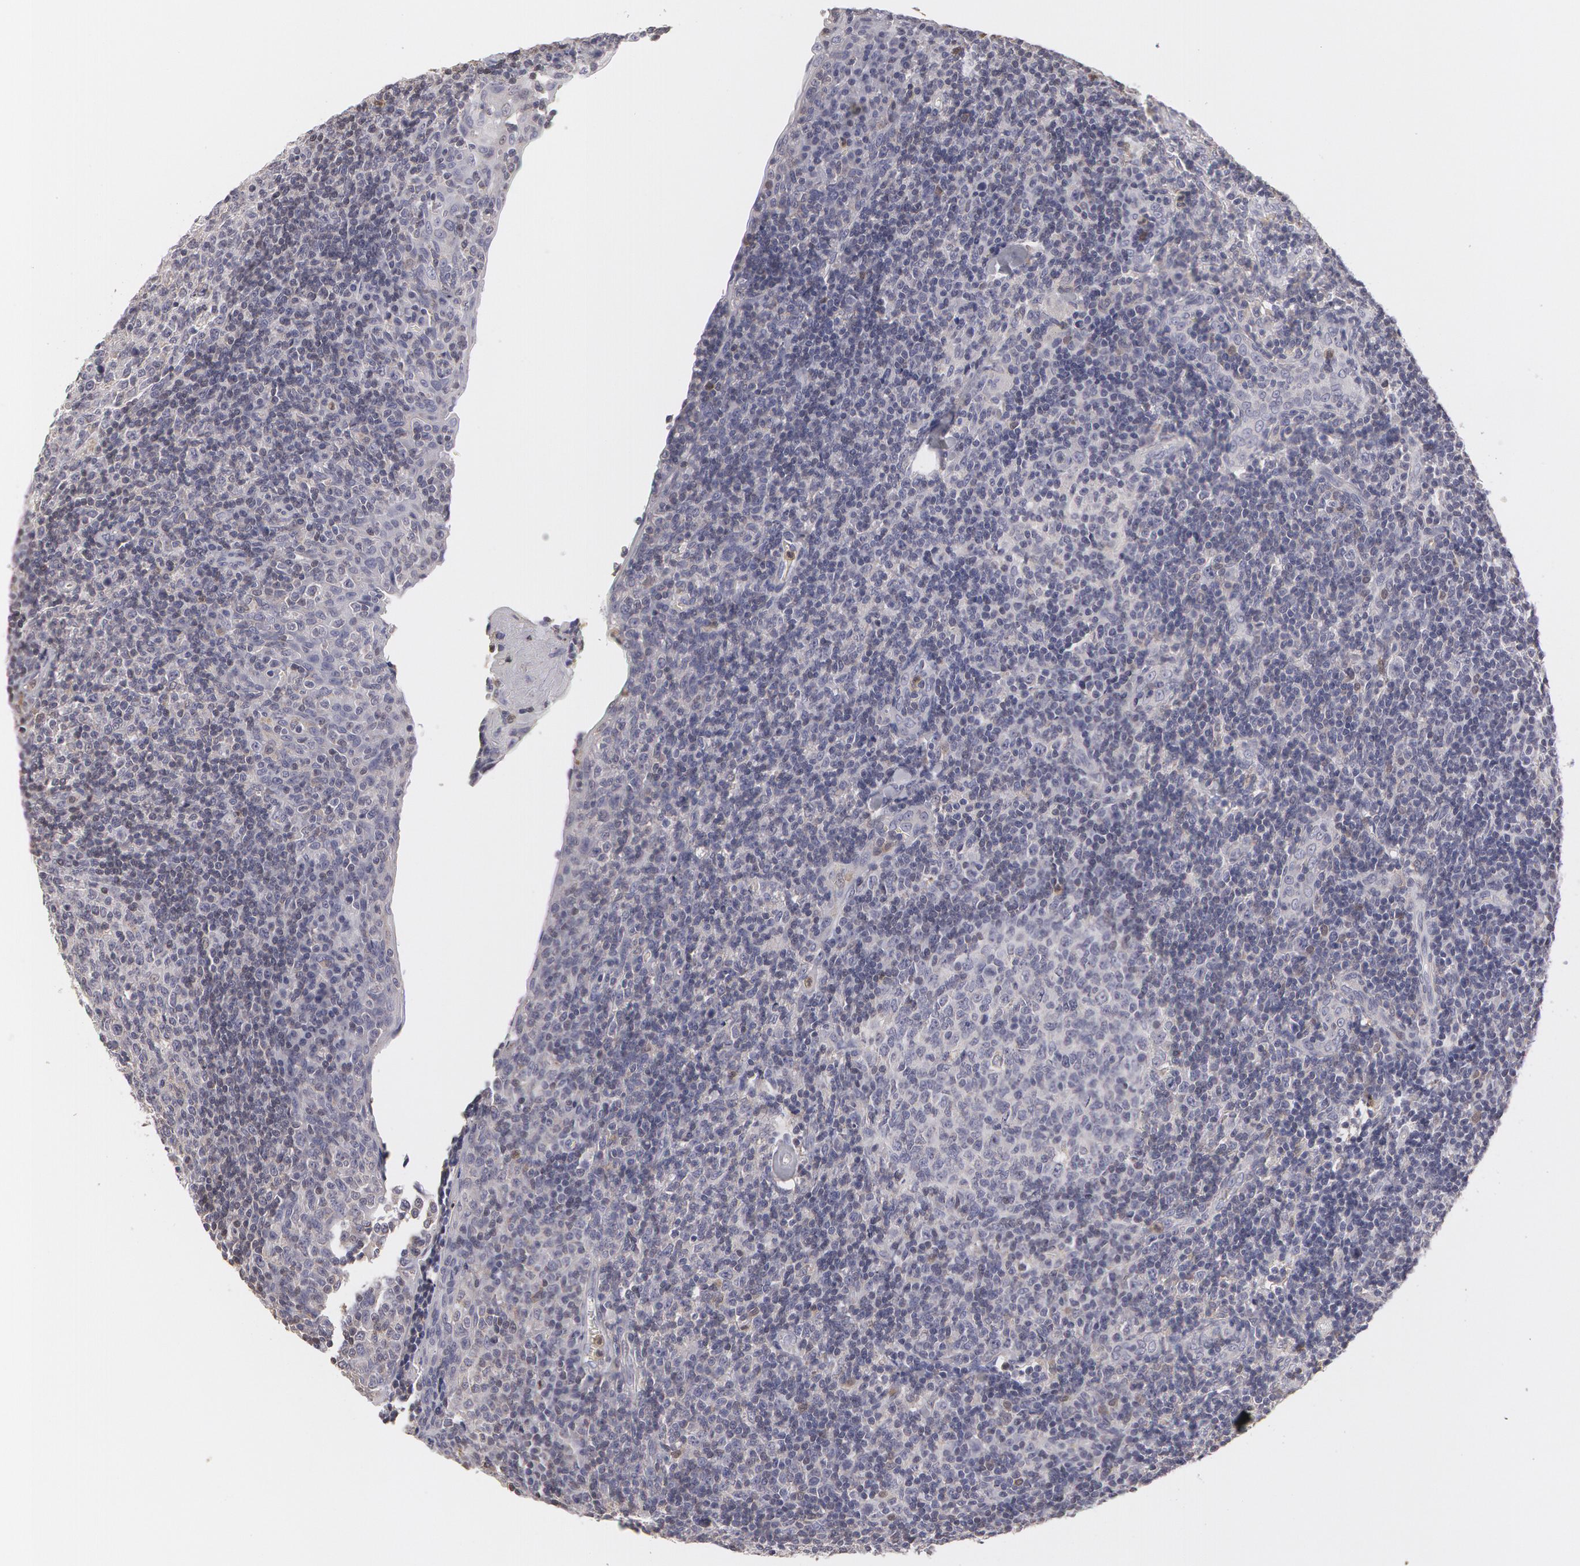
{"staining": {"intensity": "negative", "quantity": "none", "location": "none"}, "tissue": "tonsil", "cell_type": "Germinal center cells", "image_type": "normal", "snomed": [{"axis": "morphology", "description": "Normal tissue, NOS"}, {"axis": "topography", "description": "Tonsil"}], "caption": "DAB immunohistochemical staining of normal tonsil reveals no significant staining in germinal center cells.", "gene": "CAT", "patient": {"sex": "female", "age": 3}}